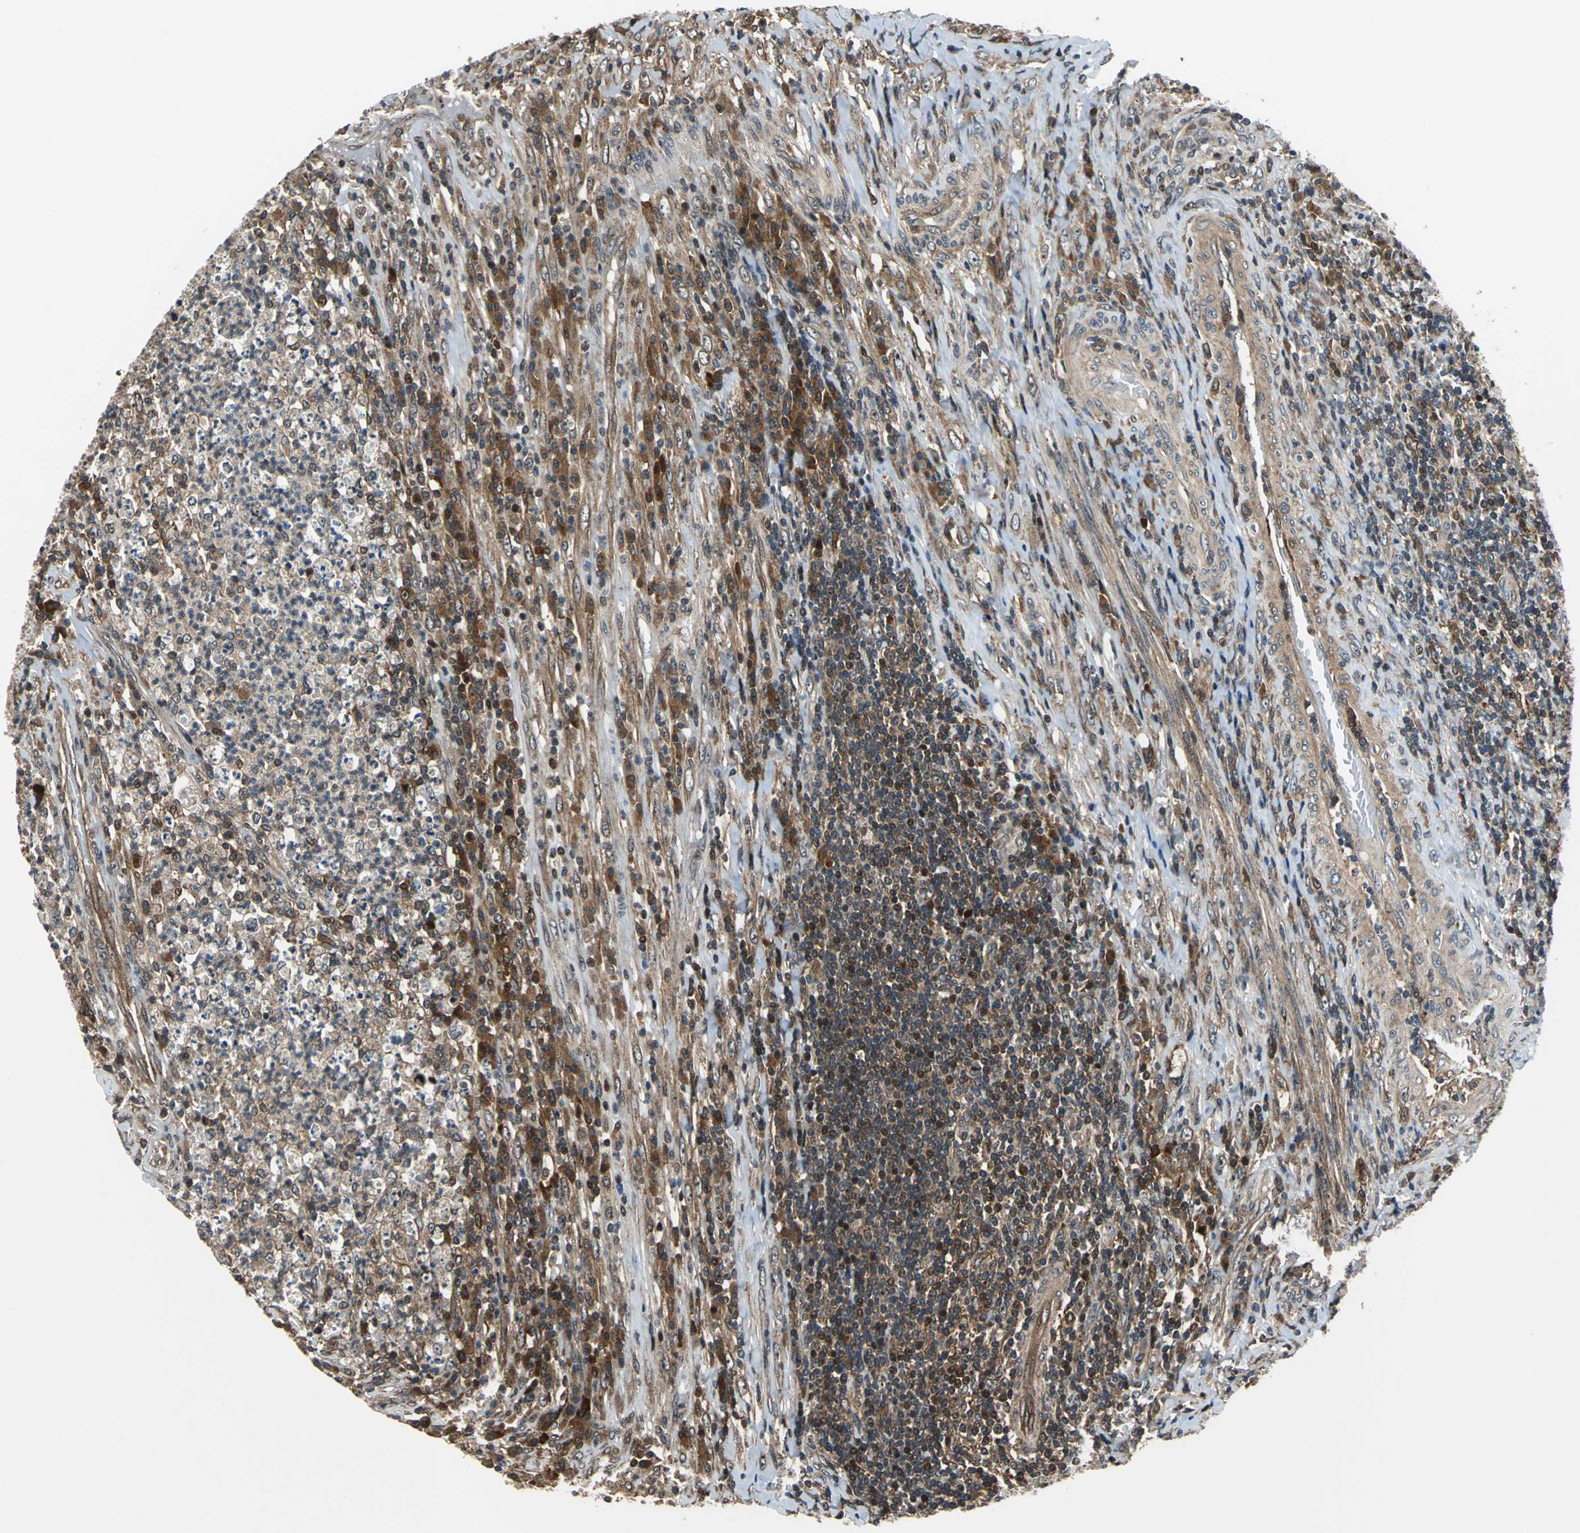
{"staining": {"intensity": "weak", "quantity": "25%-75%", "location": "cytoplasmic/membranous"}, "tissue": "testis cancer", "cell_type": "Tumor cells", "image_type": "cancer", "snomed": [{"axis": "morphology", "description": "Necrosis, NOS"}, {"axis": "morphology", "description": "Carcinoma, Embryonal, NOS"}, {"axis": "topography", "description": "Testis"}], "caption": "Approximately 25%-75% of tumor cells in human testis embryonal carcinoma display weak cytoplasmic/membranous protein staining as visualized by brown immunohistochemical staining.", "gene": "AATF", "patient": {"sex": "male", "age": 19}}